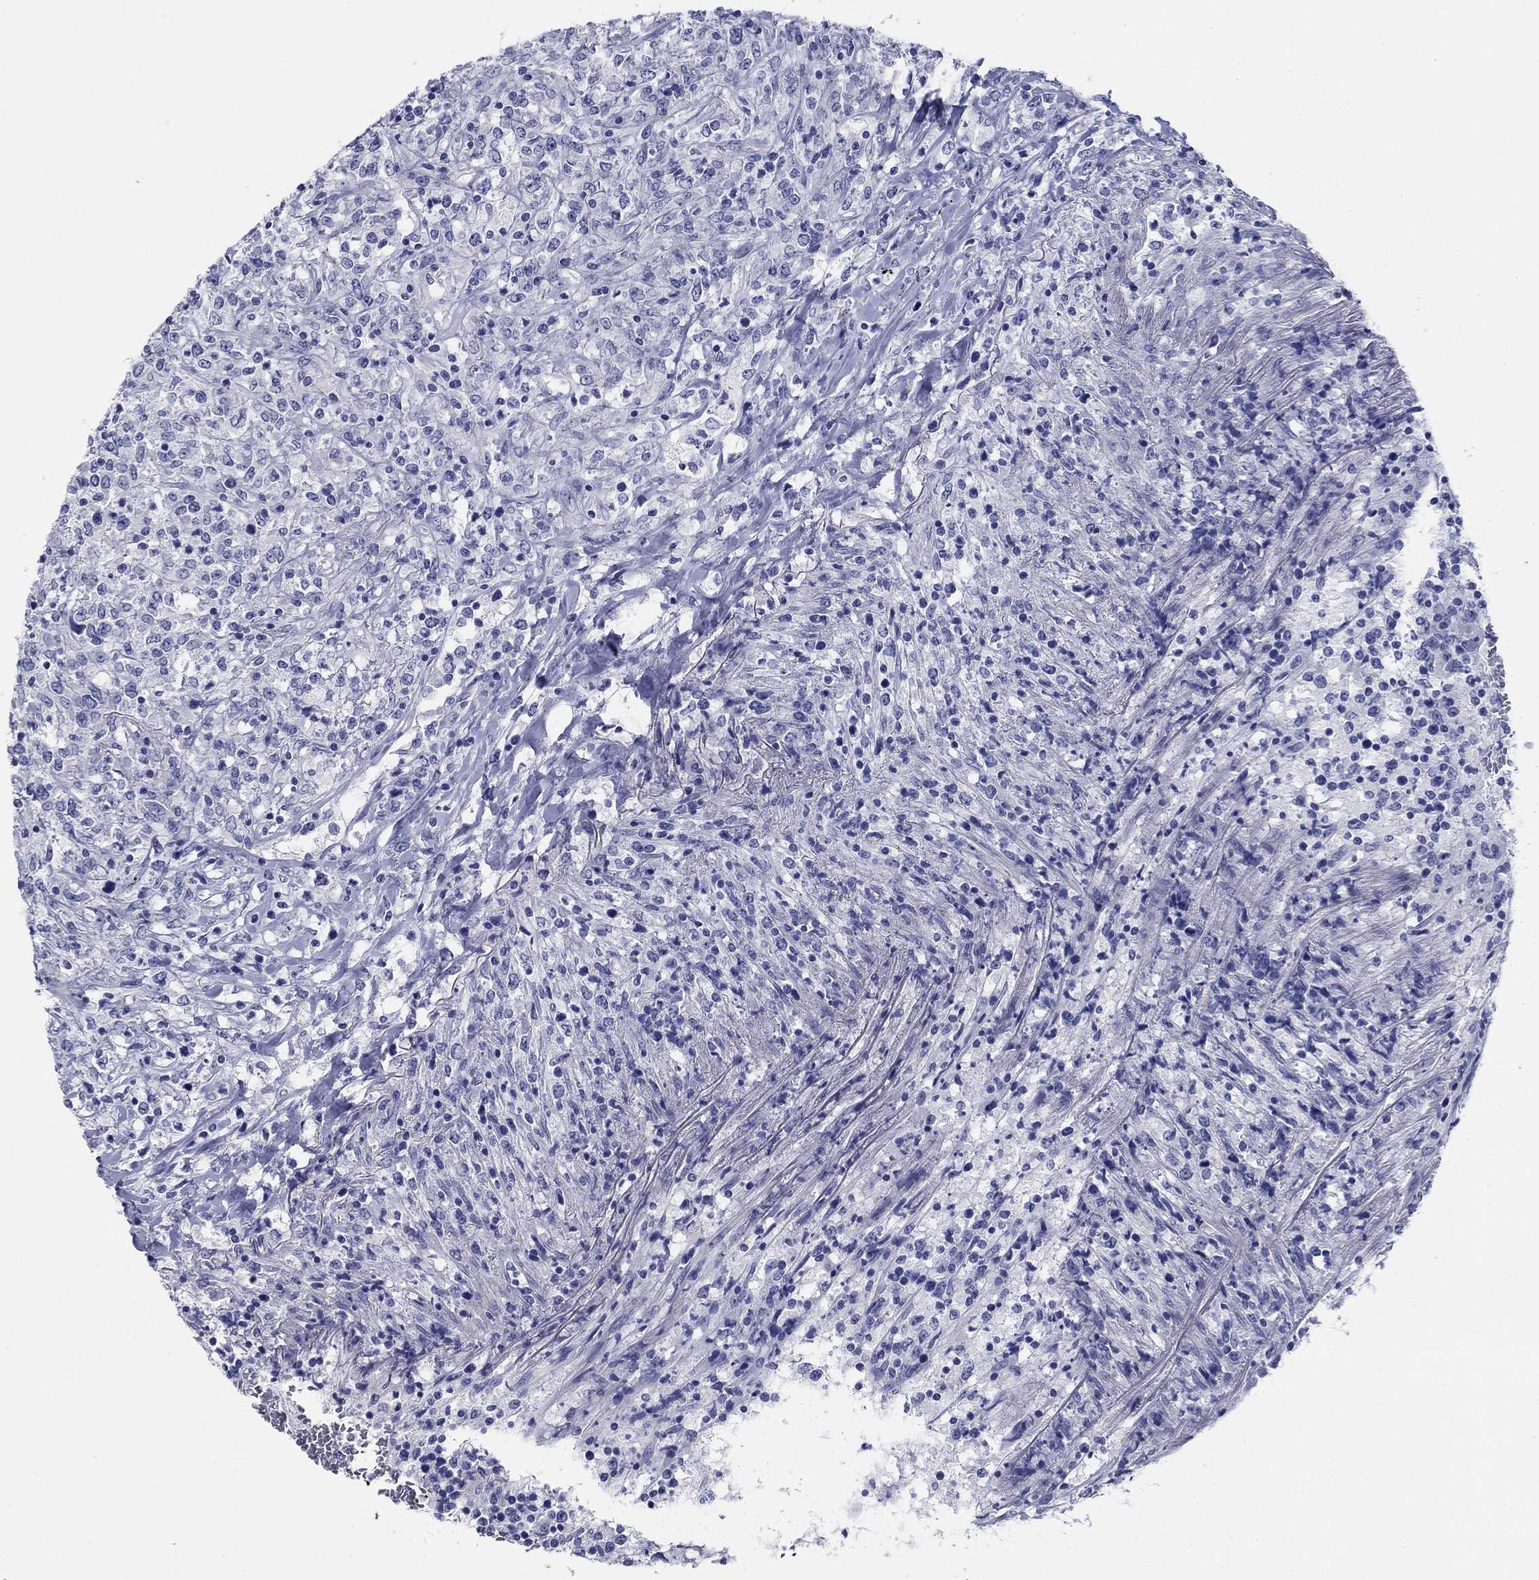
{"staining": {"intensity": "negative", "quantity": "none", "location": "none"}, "tissue": "lymphoma", "cell_type": "Tumor cells", "image_type": "cancer", "snomed": [{"axis": "morphology", "description": "Malignant lymphoma, non-Hodgkin's type, High grade"}, {"axis": "topography", "description": "Lung"}], "caption": "There is no significant staining in tumor cells of malignant lymphoma, non-Hodgkin's type (high-grade).", "gene": "PRKCG", "patient": {"sex": "male", "age": 79}}